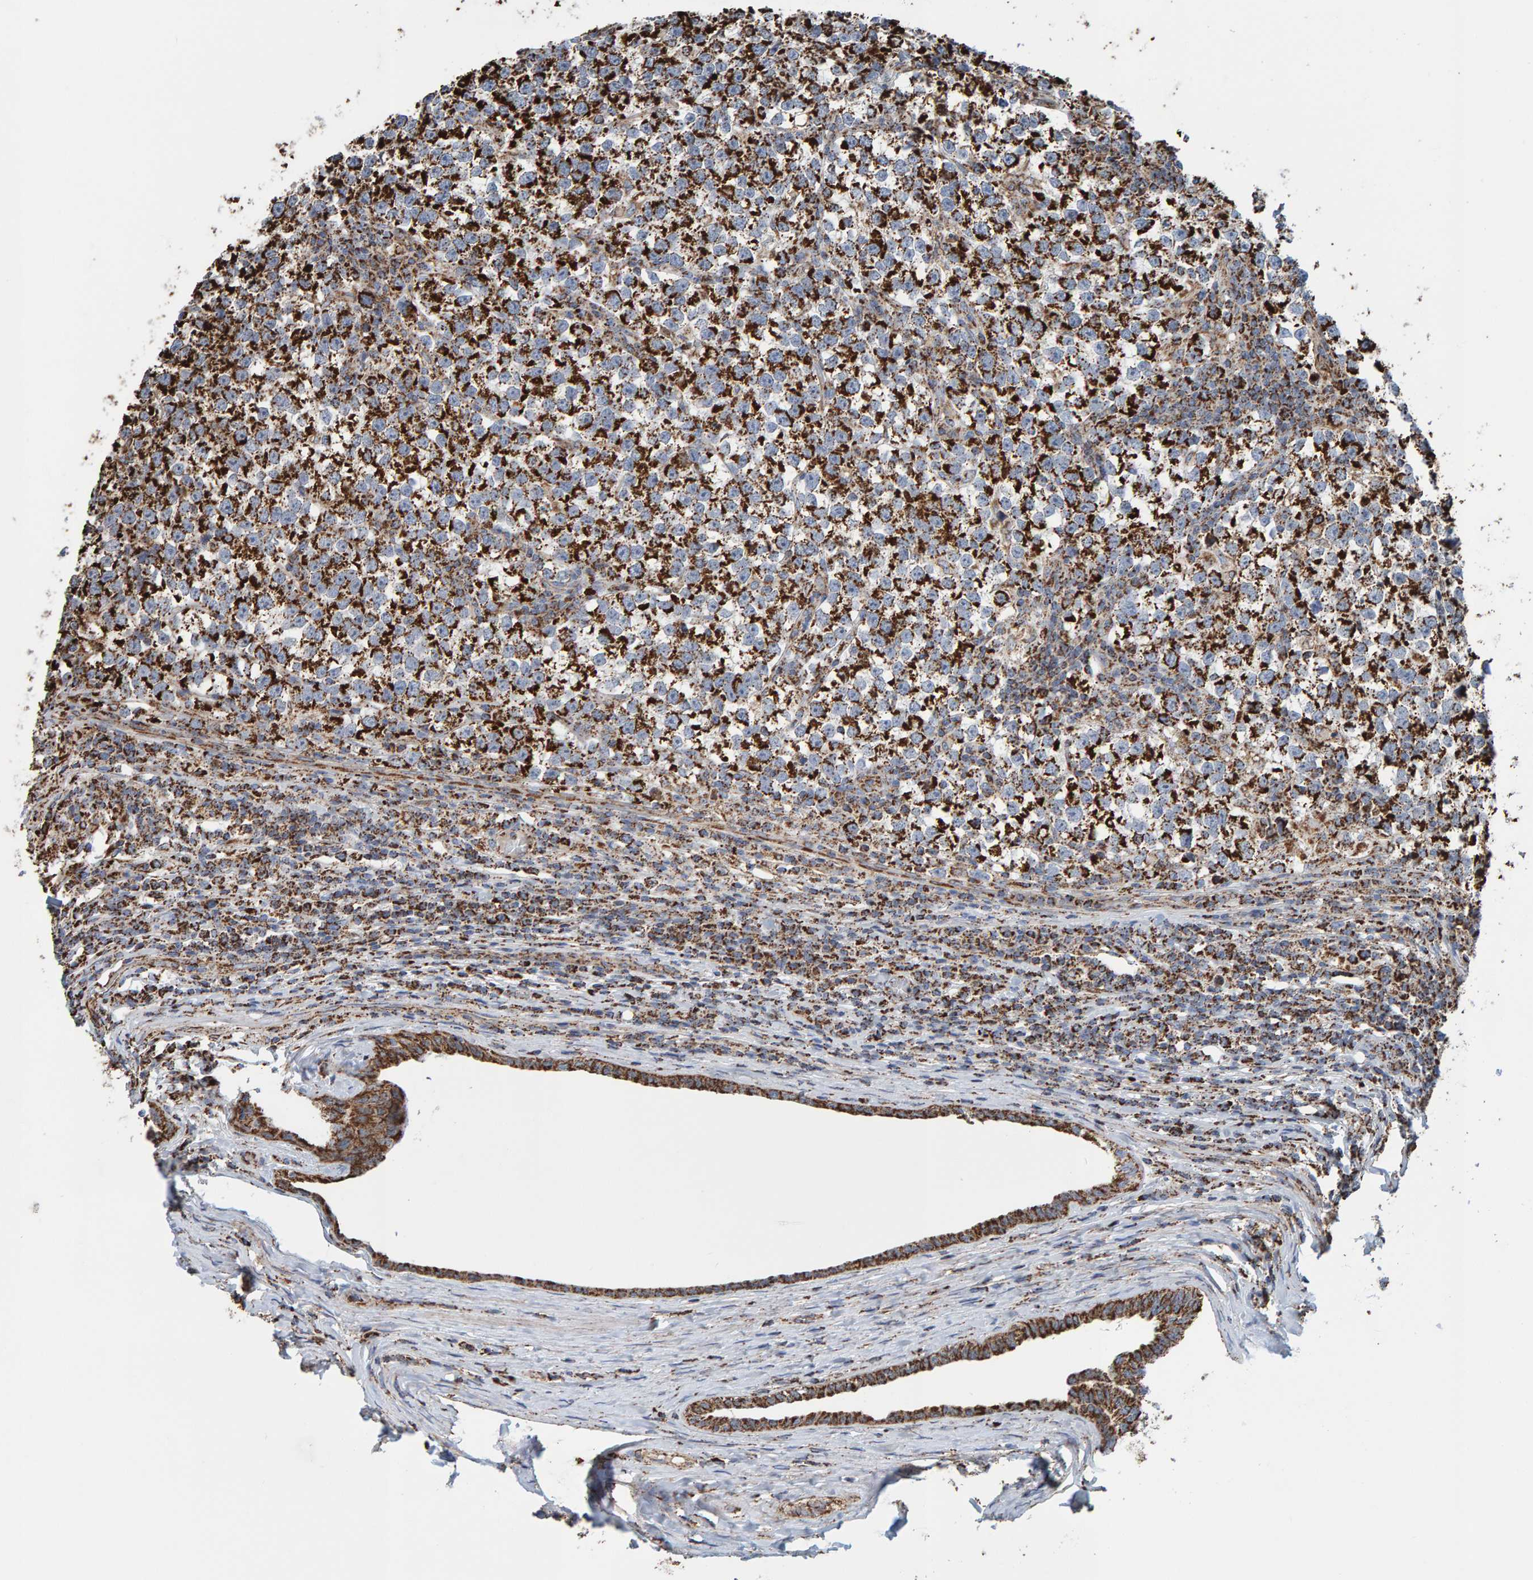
{"staining": {"intensity": "strong", "quantity": ">75%", "location": "cytoplasmic/membranous"}, "tissue": "testis cancer", "cell_type": "Tumor cells", "image_type": "cancer", "snomed": [{"axis": "morphology", "description": "Normal tissue, NOS"}, {"axis": "morphology", "description": "Seminoma, NOS"}, {"axis": "topography", "description": "Testis"}], "caption": "A brown stain labels strong cytoplasmic/membranous positivity of a protein in testis seminoma tumor cells.", "gene": "MRPL45", "patient": {"sex": "male", "age": 43}}